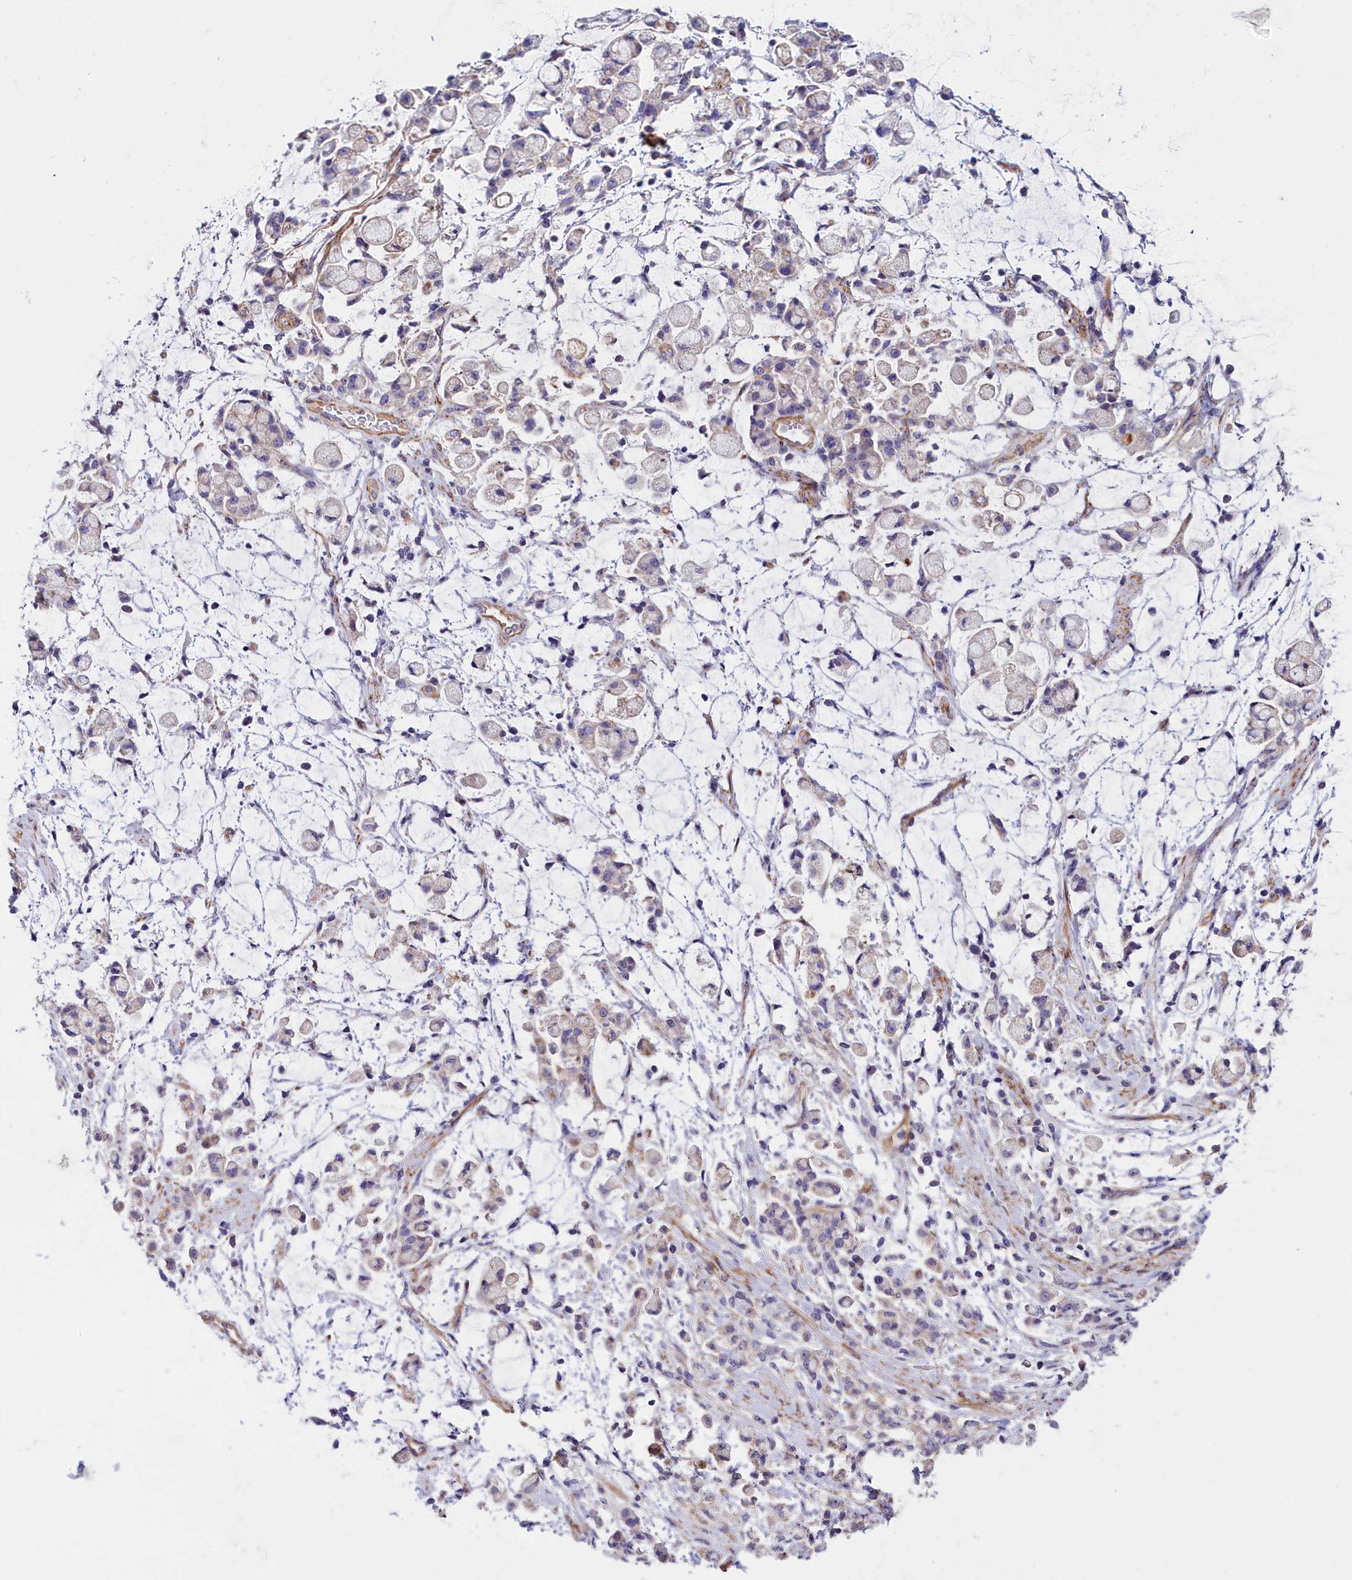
{"staining": {"intensity": "weak", "quantity": "<25%", "location": "cytoplasmic/membranous"}, "tissue": "stomach cancer", "cell_type": "Tumor cells", "image_type": "cancer", "snomed": [{"axis": "morphology", "description": "Adenocarcinoma, NOS"}, {"axis": "topography", "description": "Stomach"}], "caption": "Tumor cells are negative for brown protein staining in stomach cancer (adenocarcinoma).", "gene": "FADS3", "patient": {"sex": "female", "age": 60}}